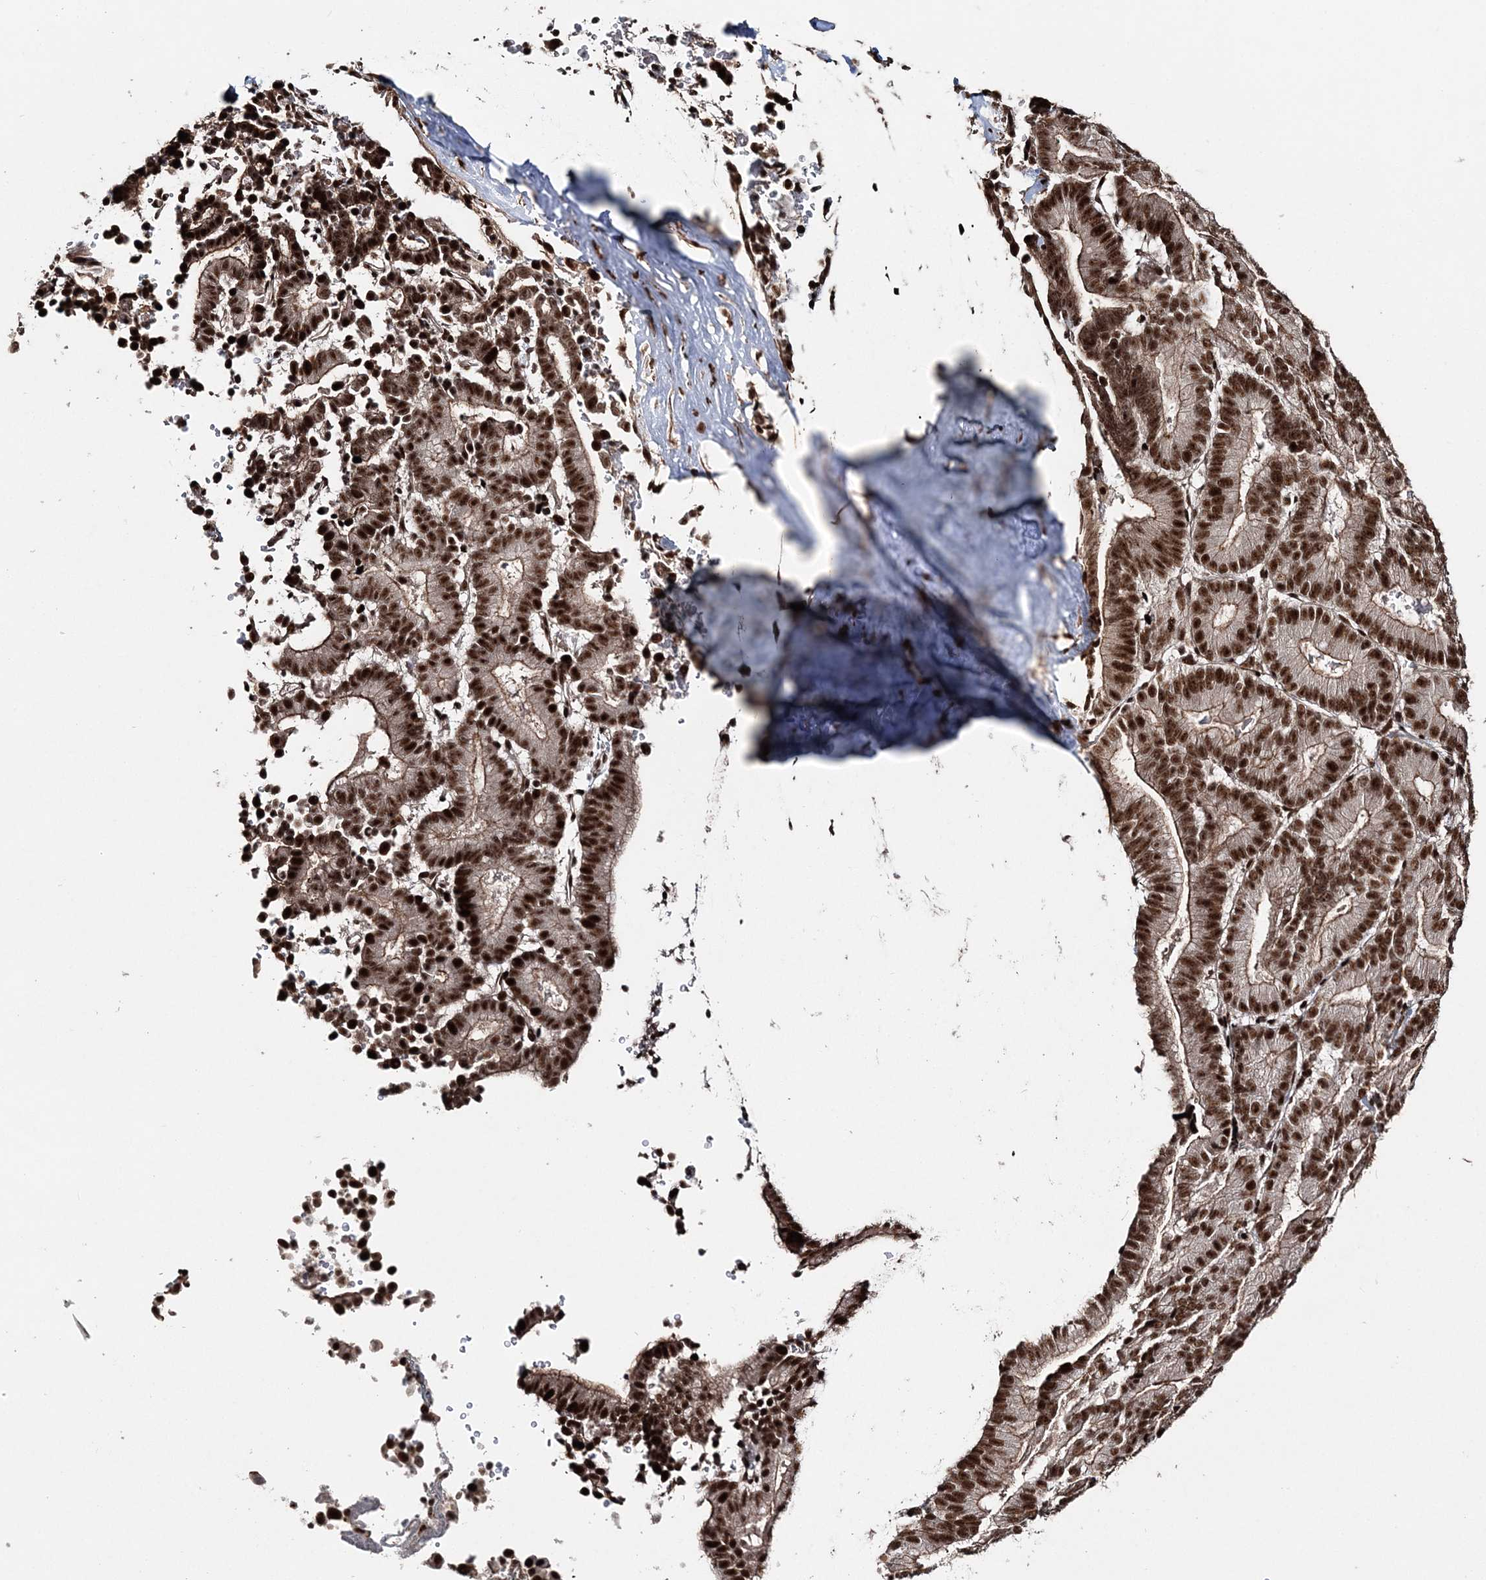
{"staining": {"intensity": "strong", "quantity": ">75%", "location": "nuclear"}, "tissue": "liver cancer", "cell_type": "Tumor cells", "image_type": "cancer", "snomed": [{"axis": "morphology", "description": "Cholangiocarcinoma"}, {"axis": "topography", "description": "Liver"}], "caption": "Immunohistochemistry (IHC) photomicrograph of liver cancer stained for a protein (brown), which demonstrates high levels of strong nuclear staining in about >75% of tumor cells.", "gene": "EXOSC8", "patient": {"sex": "female", "age": 75}}